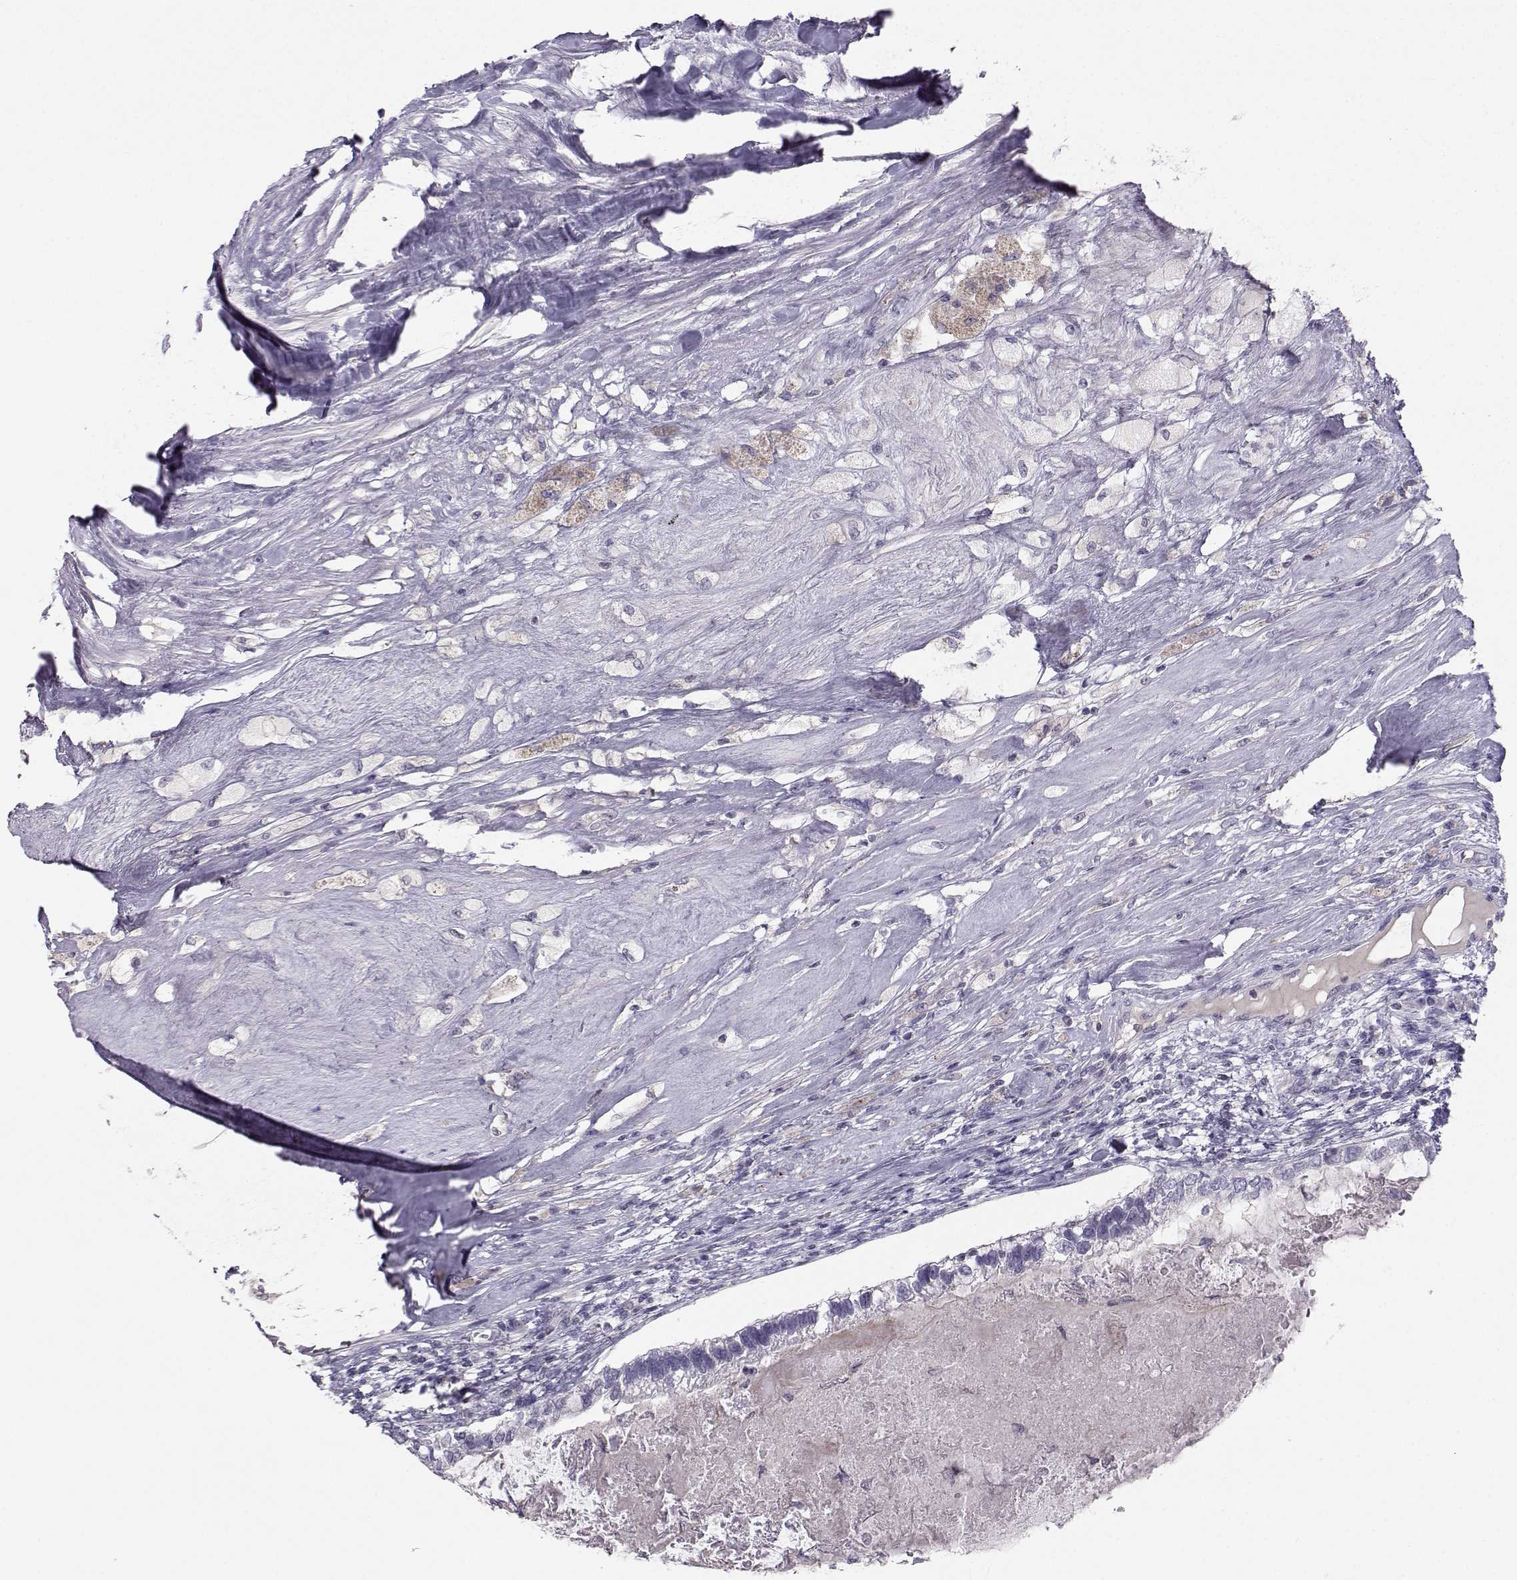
{"staining": {"intensity": "negative", "quantity": "none", "location": "none"}, "tissue": "testis cancer", "cell_type": "Tumor cells", "image_type": "cancer", "snomed": [{"axis": "morphology", "description": "Seminoma, NOS"}, {"axis": "morphology", "description": "Carcinoma, Embryonal, NOS"}, {"axis": "topography", "description": "Testis"}], "caption": "This is an immunohistochemistry (IHC) image of human embryonal carcinoma (testis). There is no positivity in tumor cells.", "gene": "MROH7", "patient": {"sex": "male", "age": 41}}